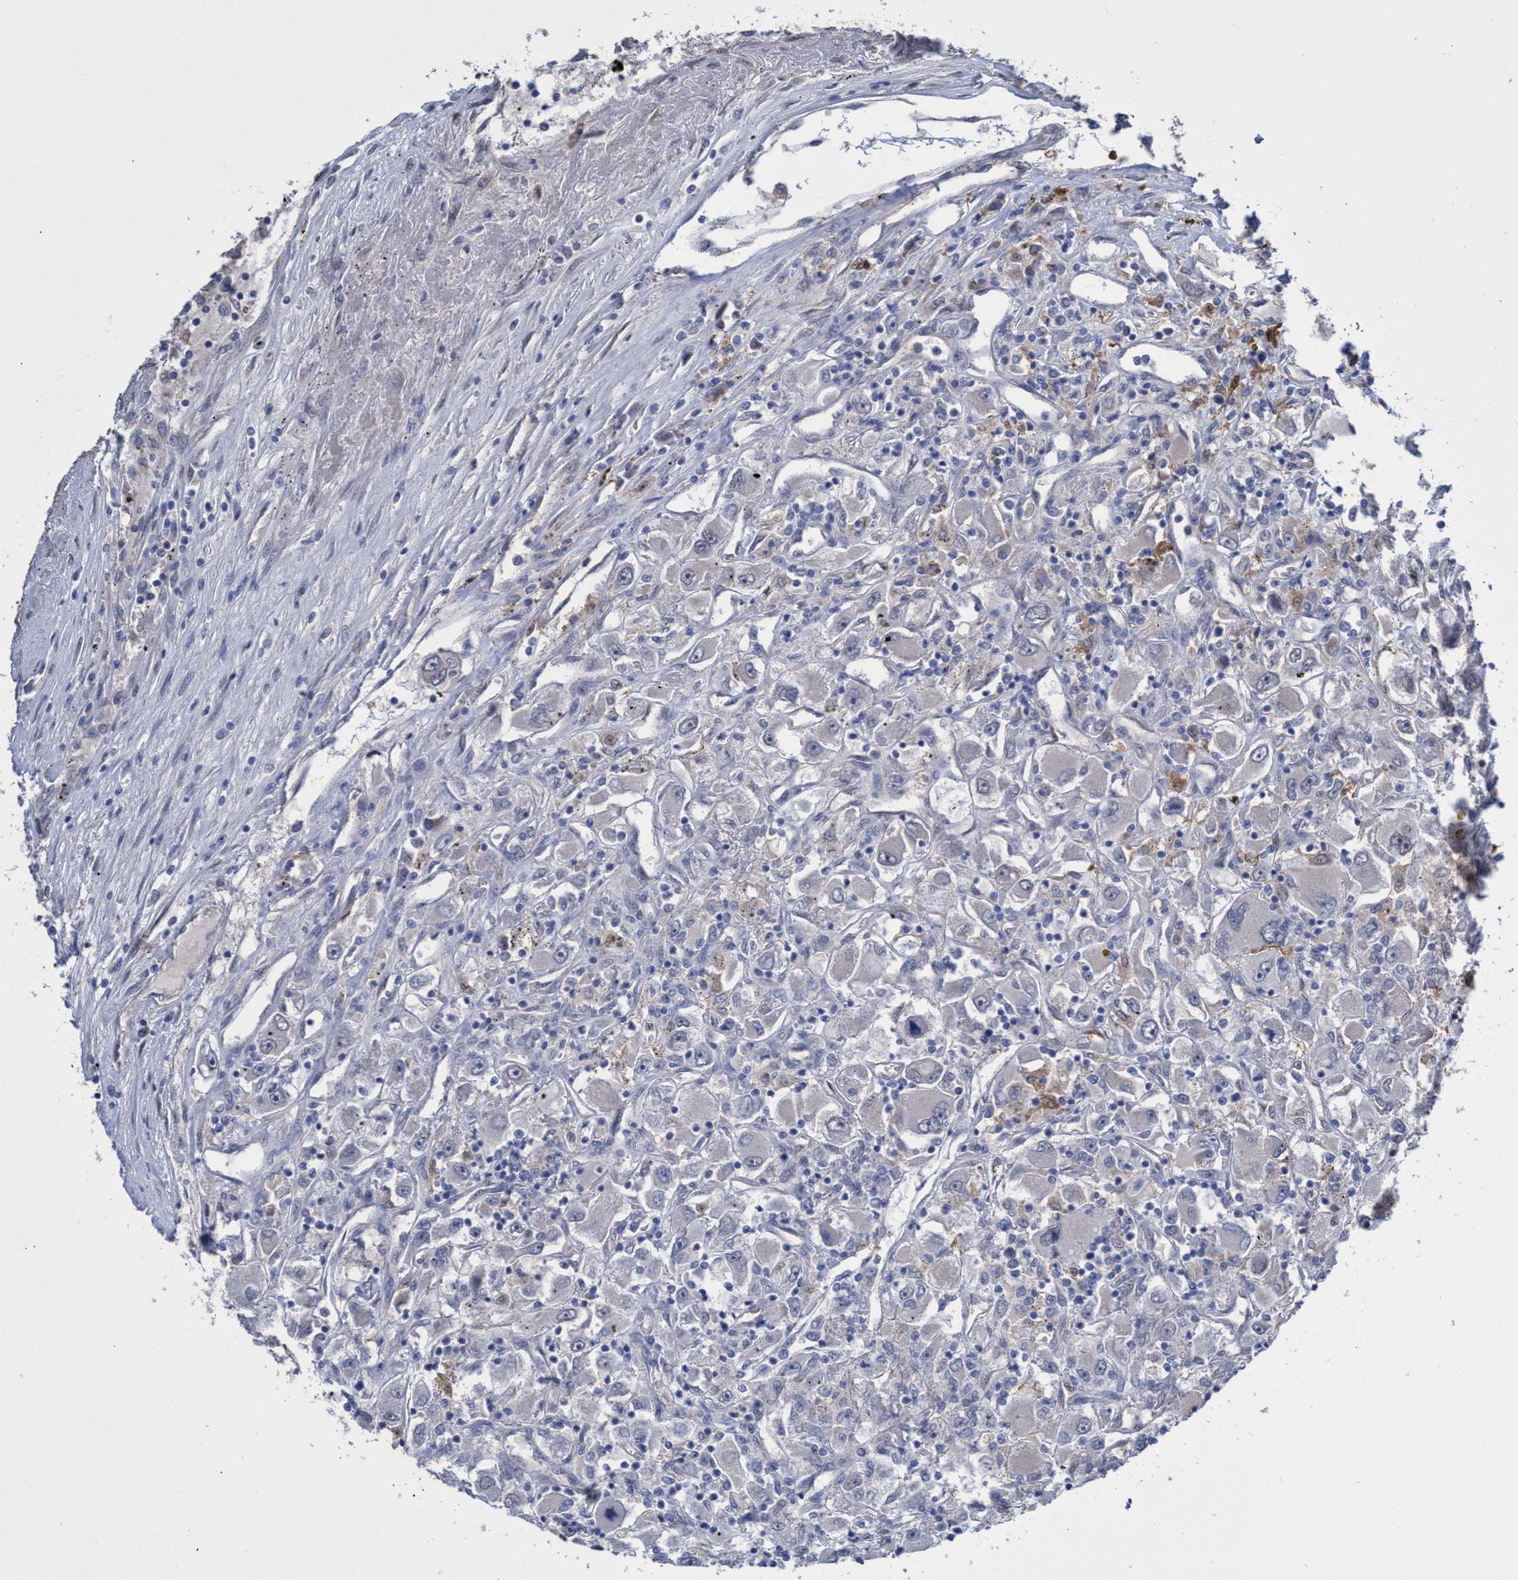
{"staining": {"intensity": "weak", "quantity": "<25%", "location": "cytoplasmic/membranous"}, "tissue": "renal cancer", "cell_type": "Tumor cells", "image_type": "cancer", "snomed": [{"axis": "morphology", "description": "Adenocarcinoma, NOS"}, {"axis": "topography", "description": "Kidney"}], "caption": "A high-resolution photomicrograph shows immunohistochemistry (IHC) staining of renal adenocarcinoma, which demonstrates no significant positivity in tumor cells.", "gene": "SVEP1", "patient": {"sex": "female", "age": 52}}